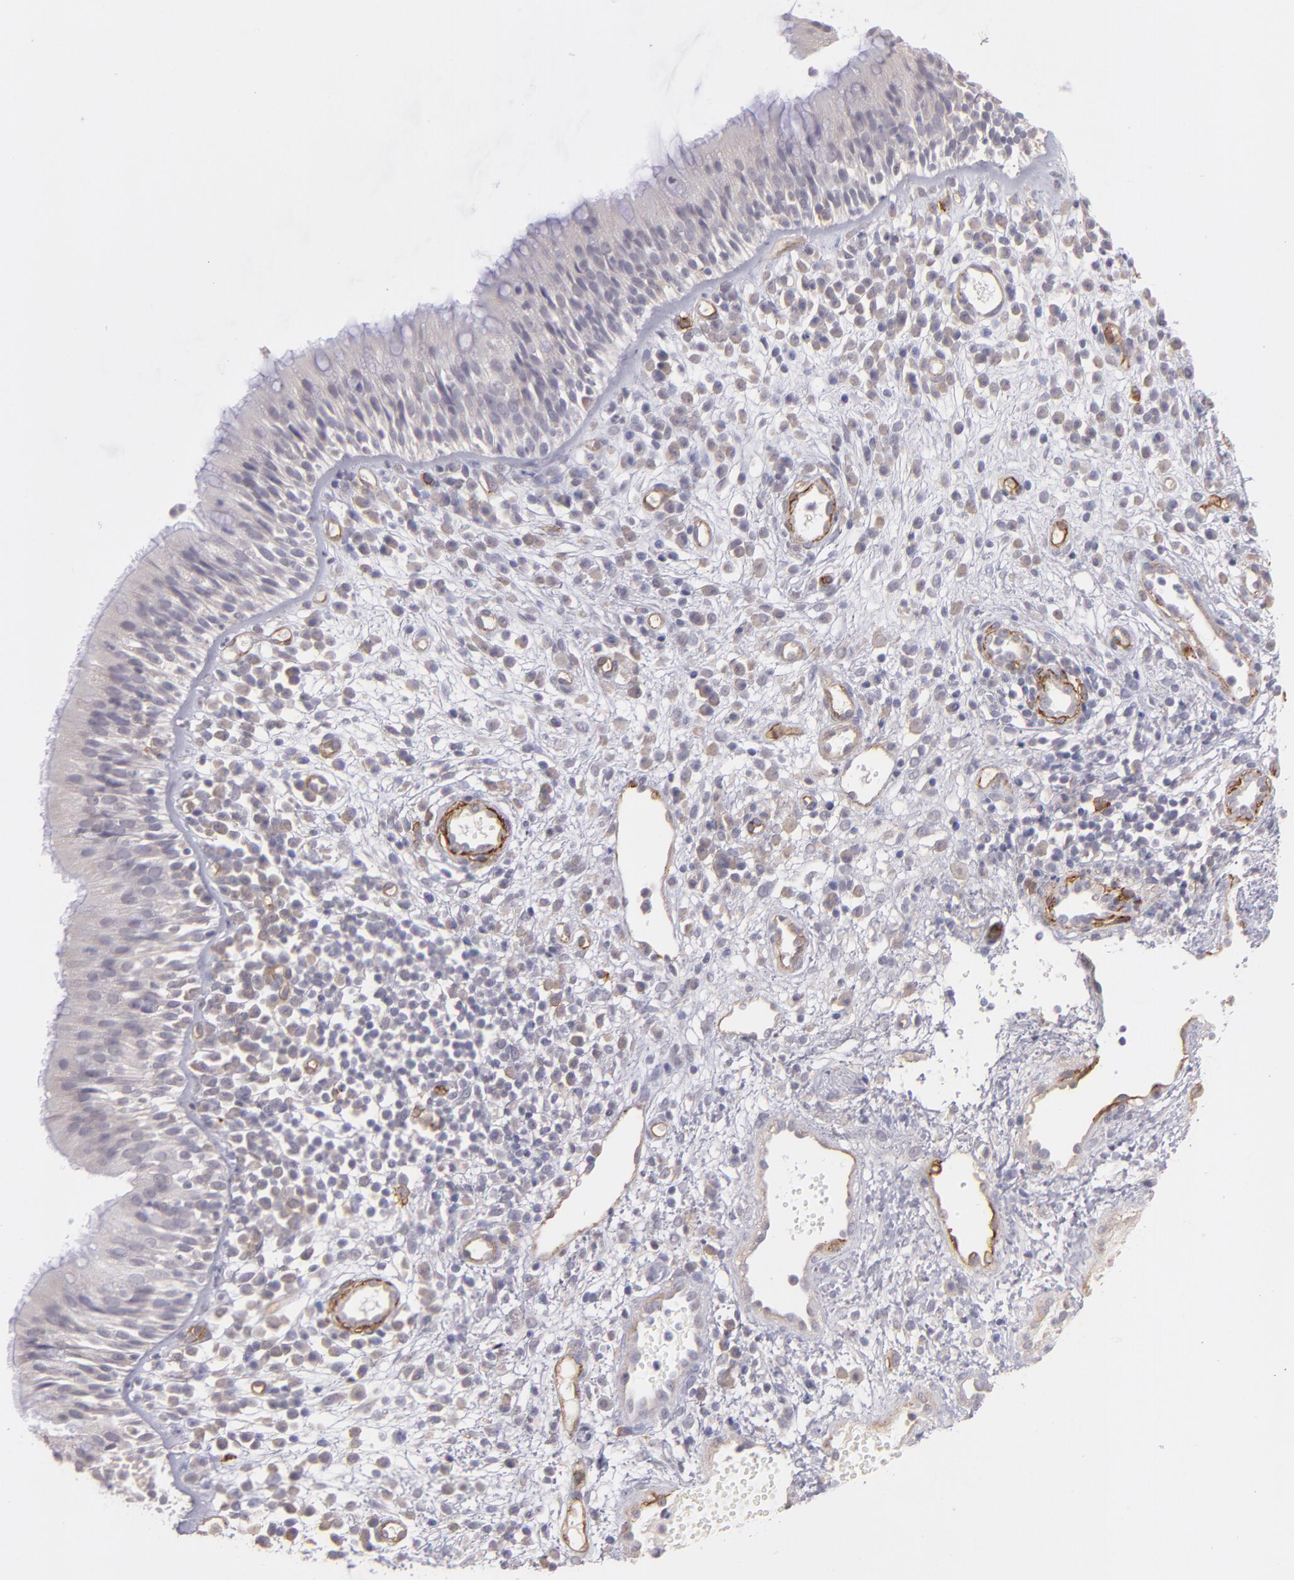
{"staining": {"intensity": "negative", "quantity": "none", "location": "none"}, "tissue": "nasopharynx", "cell_type": "Respiratory epithelial cells", "image_type": "normal", "snomed": [{"axis": "morphology", "description": "Normal tissue, NOS"}, {"axis": "morphology", "description": "Inflammation, NOS"}, {"axis": "morphology", "description": "Malignant melanoma, Metastatic site"}, {"axis": "topography", "description": "Nasopharynx"}], "caption": "Protein analysis of unremarkable nasopharynx reveals no significant expression in respiratory epithelial cells. (DAB immunohistochemistry (IHC), high magnification).", "gene": "THBD", "patient": {"sex": "female", "age": 55}}